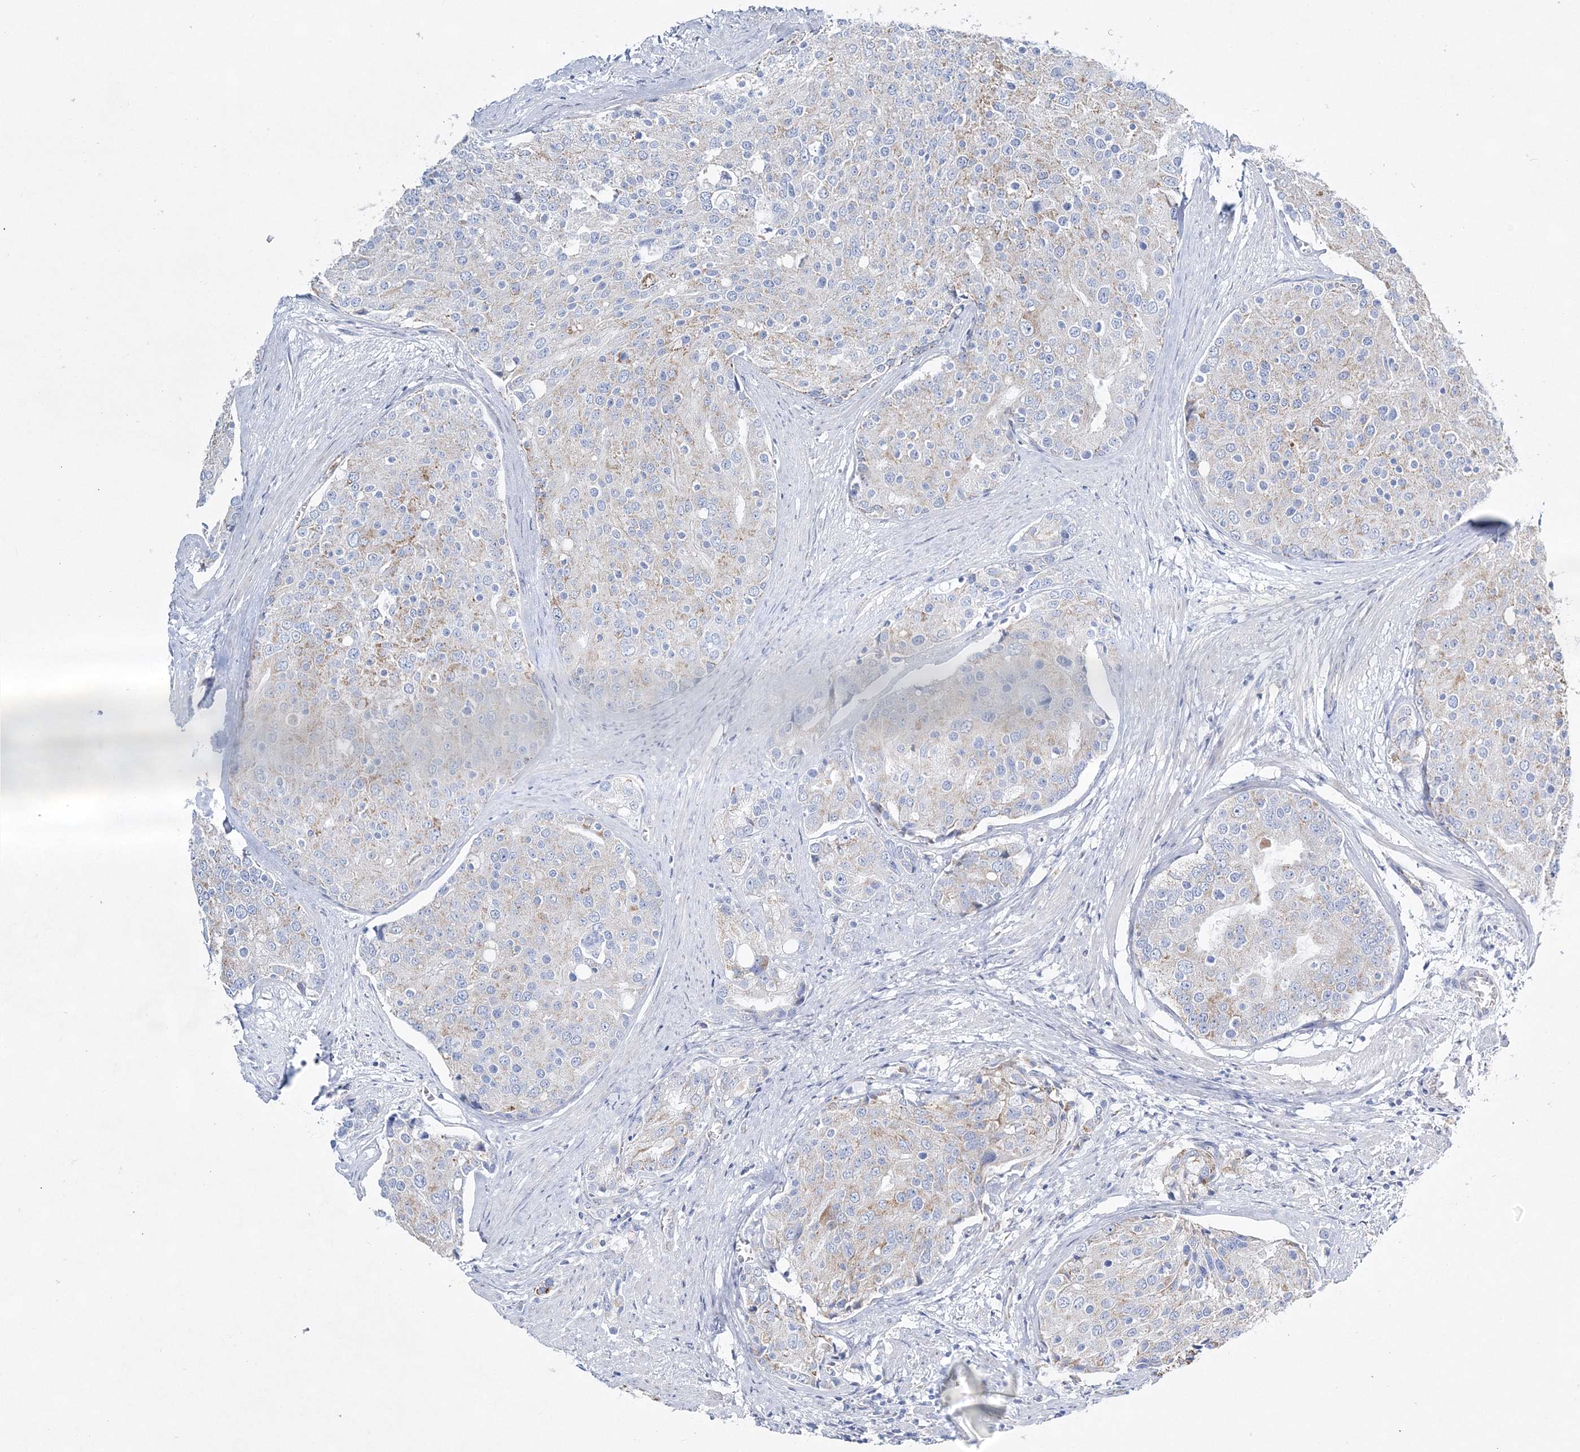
{"staining": {"intensity": "weak", "quantity": "25%-75%", "location": "cytoplasmic/membranous"}, "tissue": "prostate cancer", "cell_type": "Tumor cells", "image_type": "cancer", "snomed": [{"axis": "morphology", "description": "Adenocarcinoma, High grade"}, {"axis": "topography", "description": "Prostate"}], "caption": "Immunohistochemical staining of prostate cancer displays weak cytoplasmic/membranous protein positivity in approximately 25%-75% of tumor cells.", "gene": "HIBCH", "patient": {"sex": "male", "age": 50}}